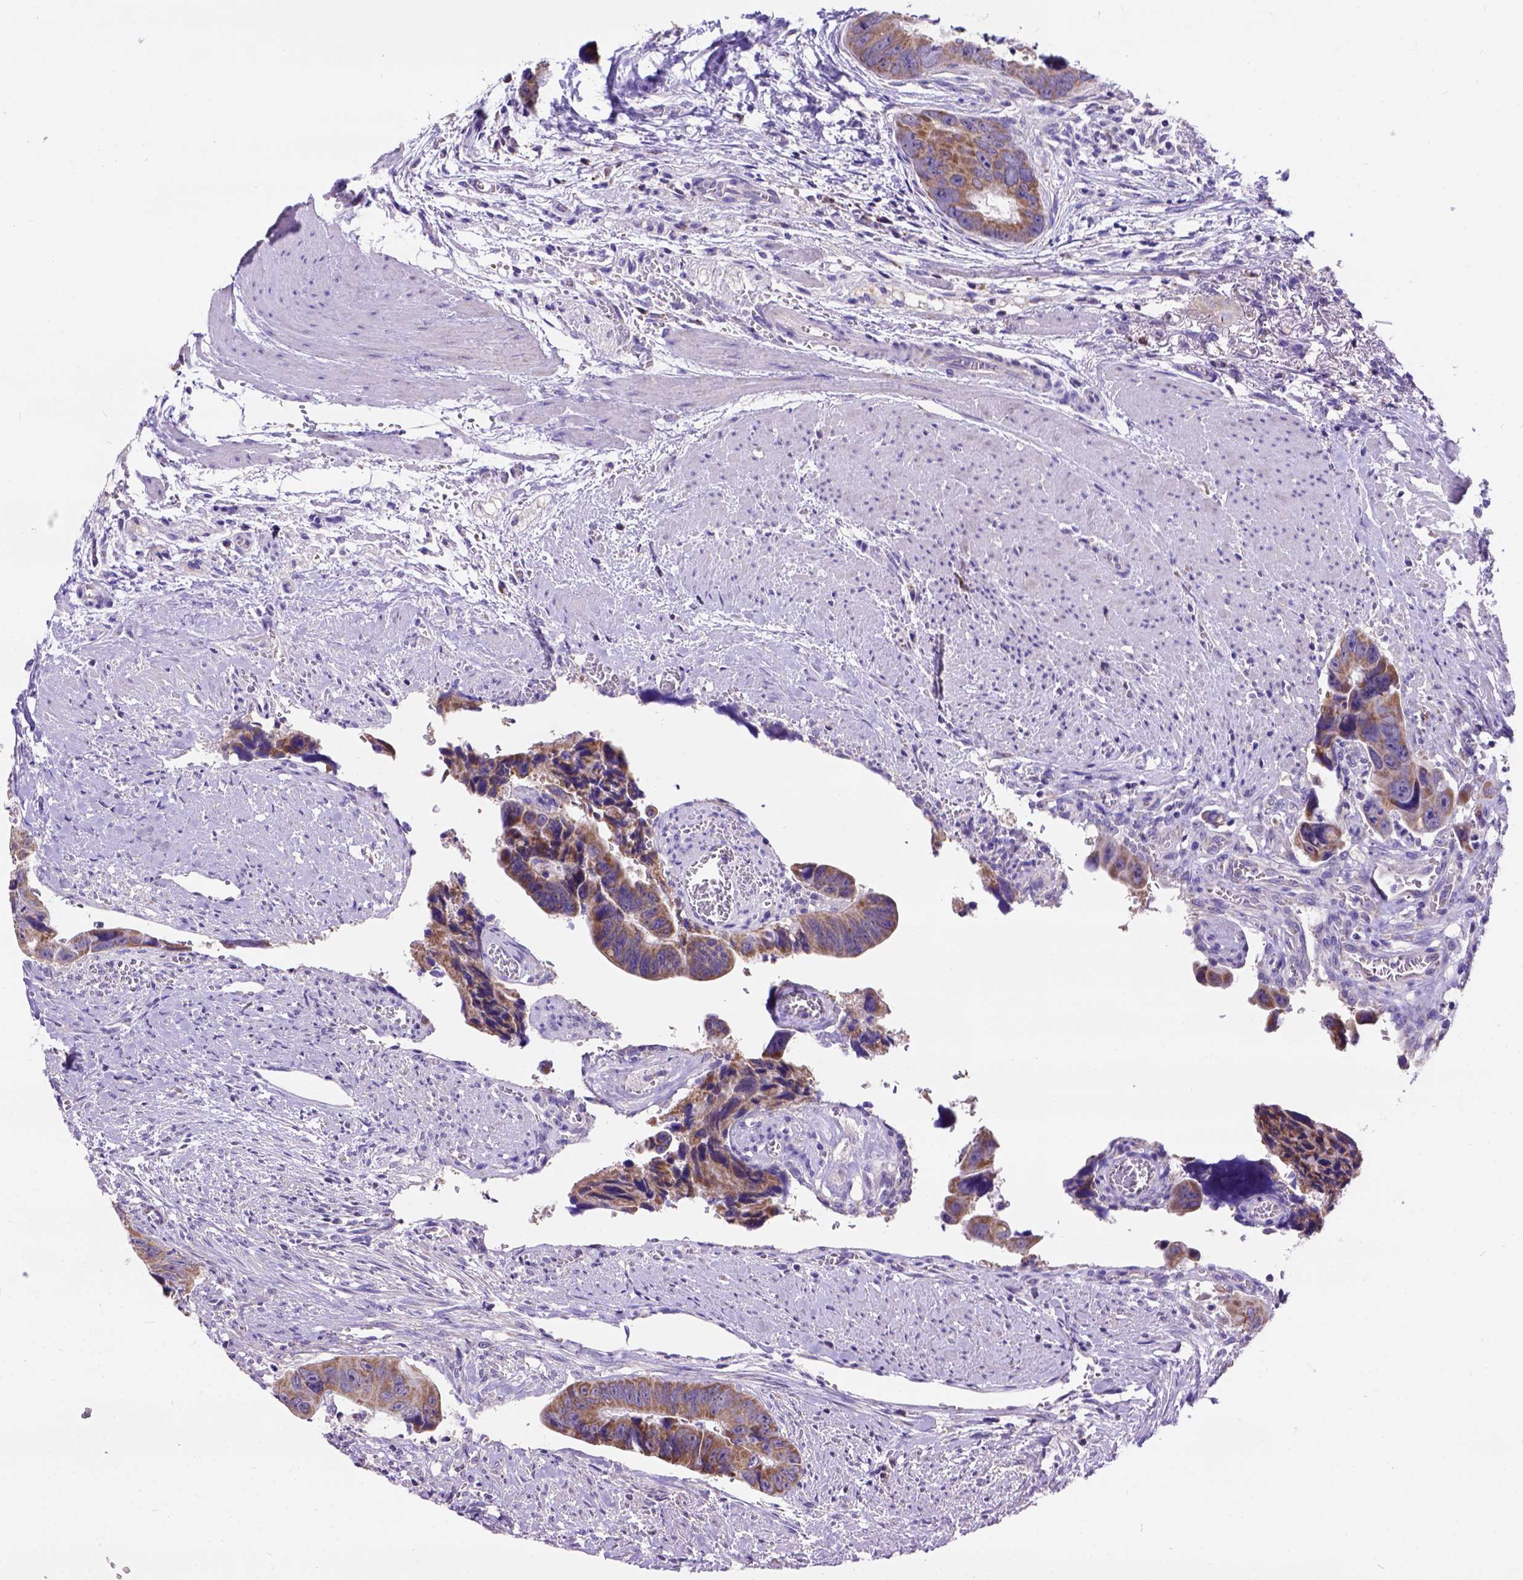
{"staining": {"intensity": "moderate", "quantity": ">75%", "location": "cytoplasmic/membranous"}, "tissue": "colorectal cancer", "cell_type": "Tumor cells", "image_type": "cancer", "snomed": [{"axis": "morphology", "description": "Adenocarcinoma, NOS"}, {"axis": "topography", "description": "Rectum"}], "caption": "Protein expression analysis of colorectal cancer (adenocarcinoma) demonstrates moderate cytoplasmic/membranous positivity in approximately >75% of tumor cells.", "gene": "L2HGDH", "patient": {"sex": "male", "age": 76}}